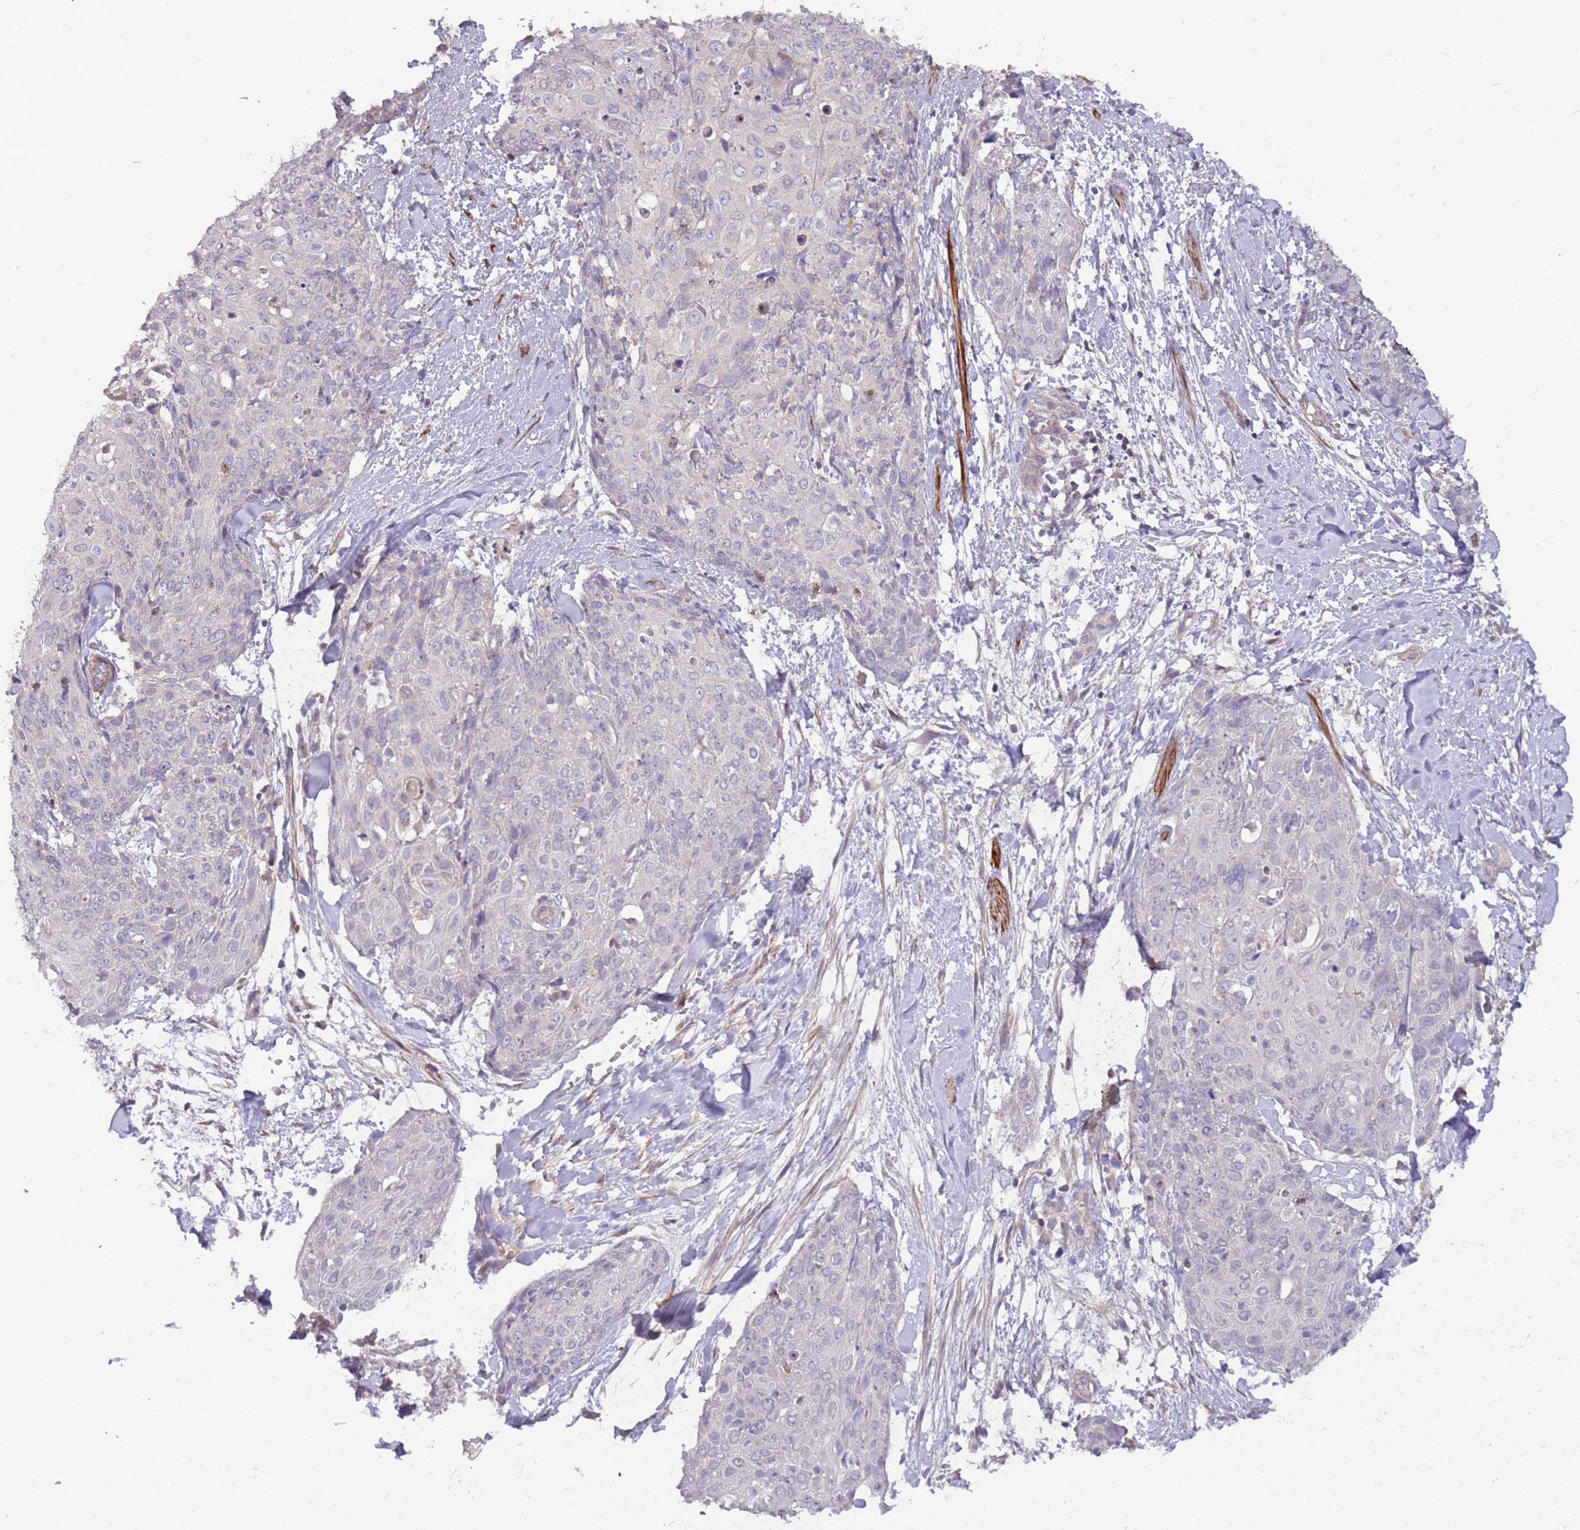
{"staining": {"intensity": "negative", "quantity": "none", "location": "none"}, "tissue": "skin cancer", "cell_type": "Tumor cells", "image_type": "cancer", "snomed": [{"axis": "morphology", "description": "Squamous cell carcinoma, NOS"}, {"axis": "topography", "description": "Skin"}, {"axis": "topography", "description": "Vulva"}], "caption": "This is an immunohistochemistry histopathology image of human skin cancer. There is no staining in tumor cells.", "gene": "DTD2", "patient": {"sex": "female", "age": 85}}